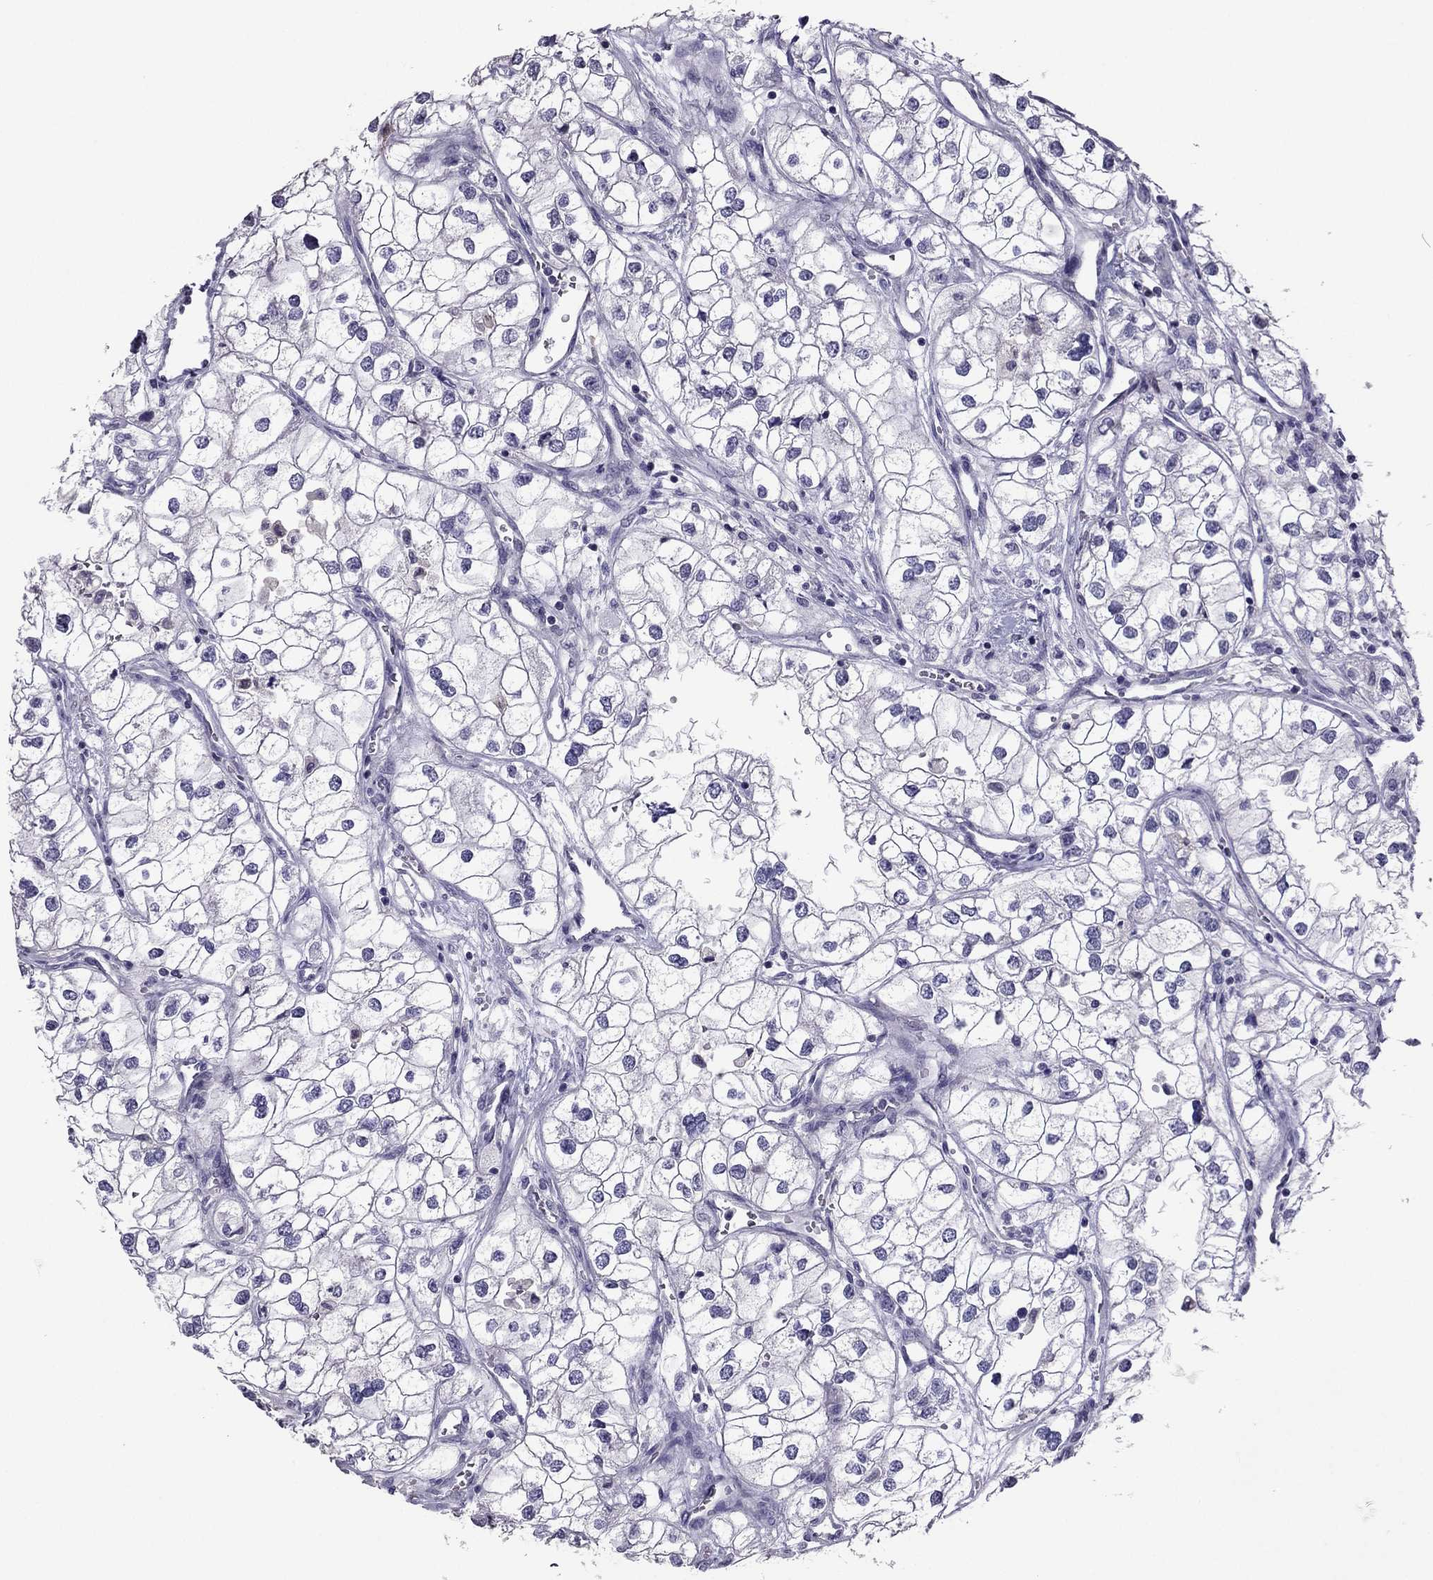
{"staining": {"intensity": "negative", "quantity": "none", "location": "none"}, "tissue": "renal cancer", "cell_type": "Tumor cells", "image_type": "cancer", "snomed": [{"axis": "morphology", "description": "Adenocarcinoma, NOS"}, {"axis": "topography", "description": "Kidney"}], "caption": "This is an IHC histopathology image of renal cancer (adenocarcinoma). There is no expression in tumor cells.", "gene": "RGS8", "patient": {"sex": "male", "age": 59}}